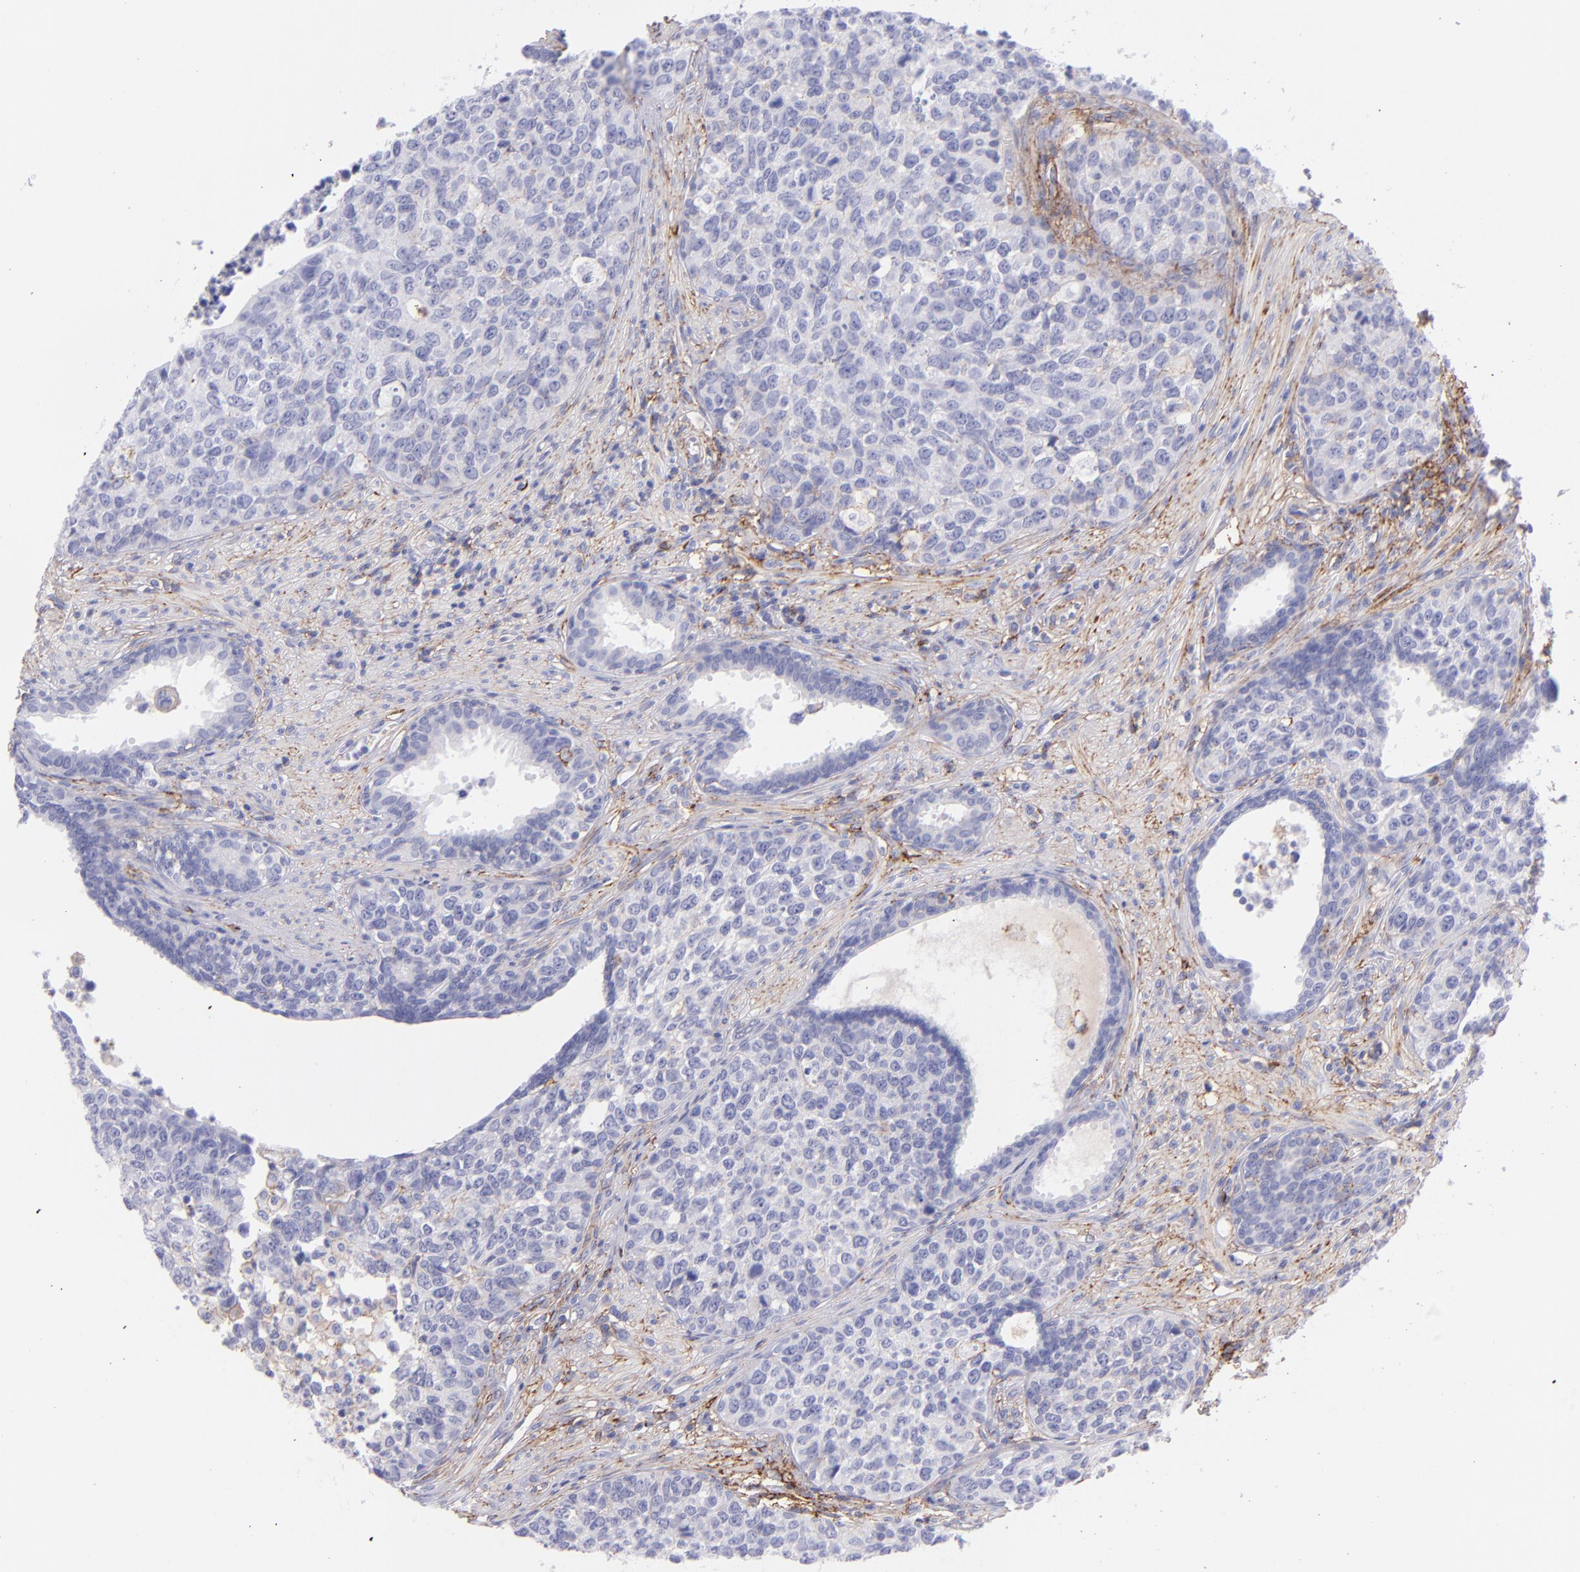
{"staining": {"intensity": "negative", "quantity": "none", "location": "none"}, "tissue": "urothelial cancer", "cell_type": "Tumor cells", "image_type": "cancer", "snomed": [{"axis": "morphology", "description": "Urothelial carcinoma, High grade"}, {"axis": "topography", "description": "Urinary bladder"}], "caption": "Urothelial cancer stained for a protein using immunohistochemistry (IHC) reveals no positivity tumor cells.", "gene": "CD81", "patient": {"sex": "male", "age": 81}}